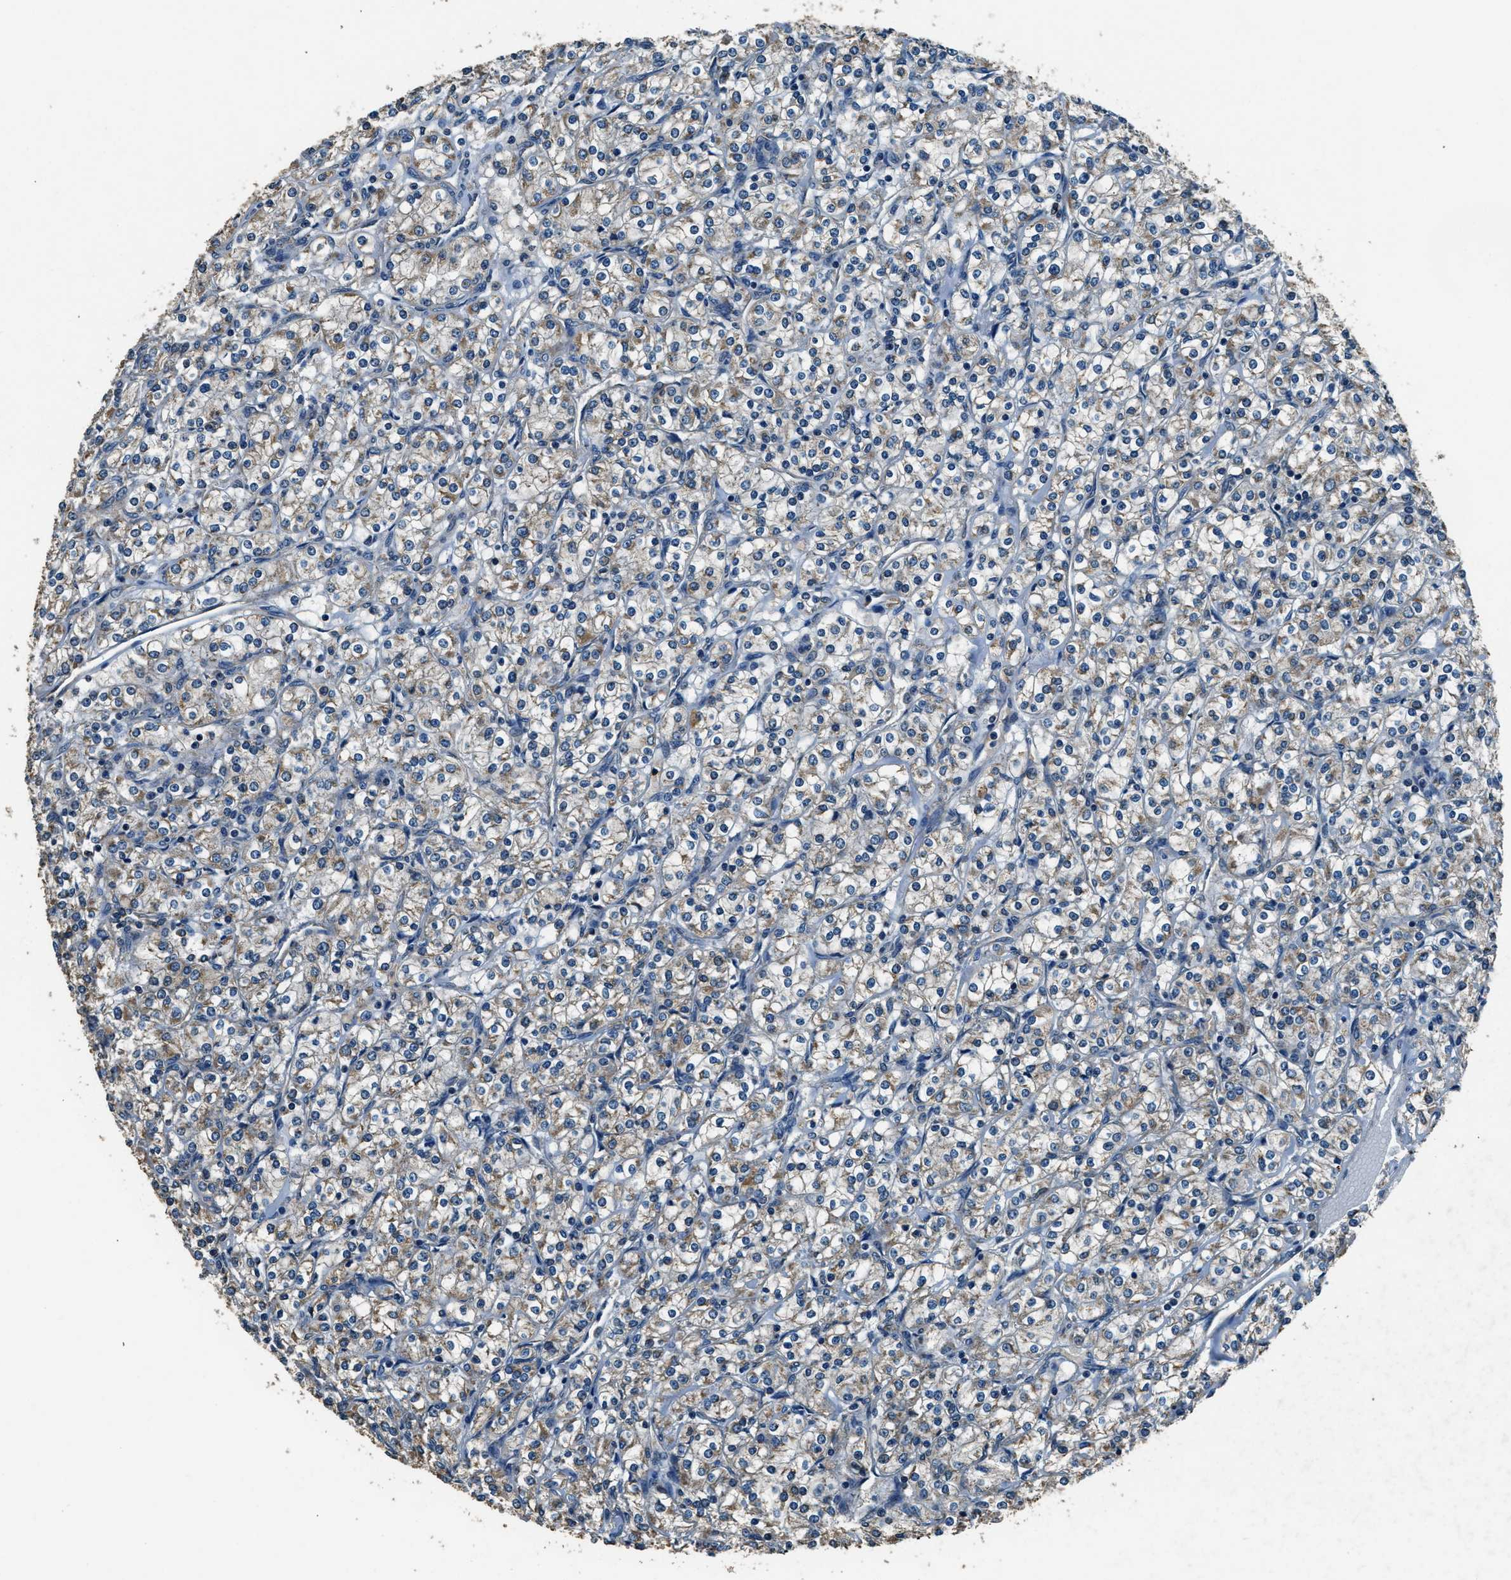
{"staining": {"intensity": "weak", "quantity": "<25%", "location": "cytoplasmic/membranous"}, "tissue": "renal cancer", "cell_type": "Tumor cells", "image_type": "cancer", "snomed": [{"axis": "morphology", "description": "Adenocarcinoma, NOS"}, {"axis": "topography", "description": "Kidney"}], "caption": "Renal cancer (adenocarcinoma) stained for a protein using immunohistochemistry shows no staining tumor cells.", "gene": "SALL3", "patient": {"sex": "male", "age": 77}}